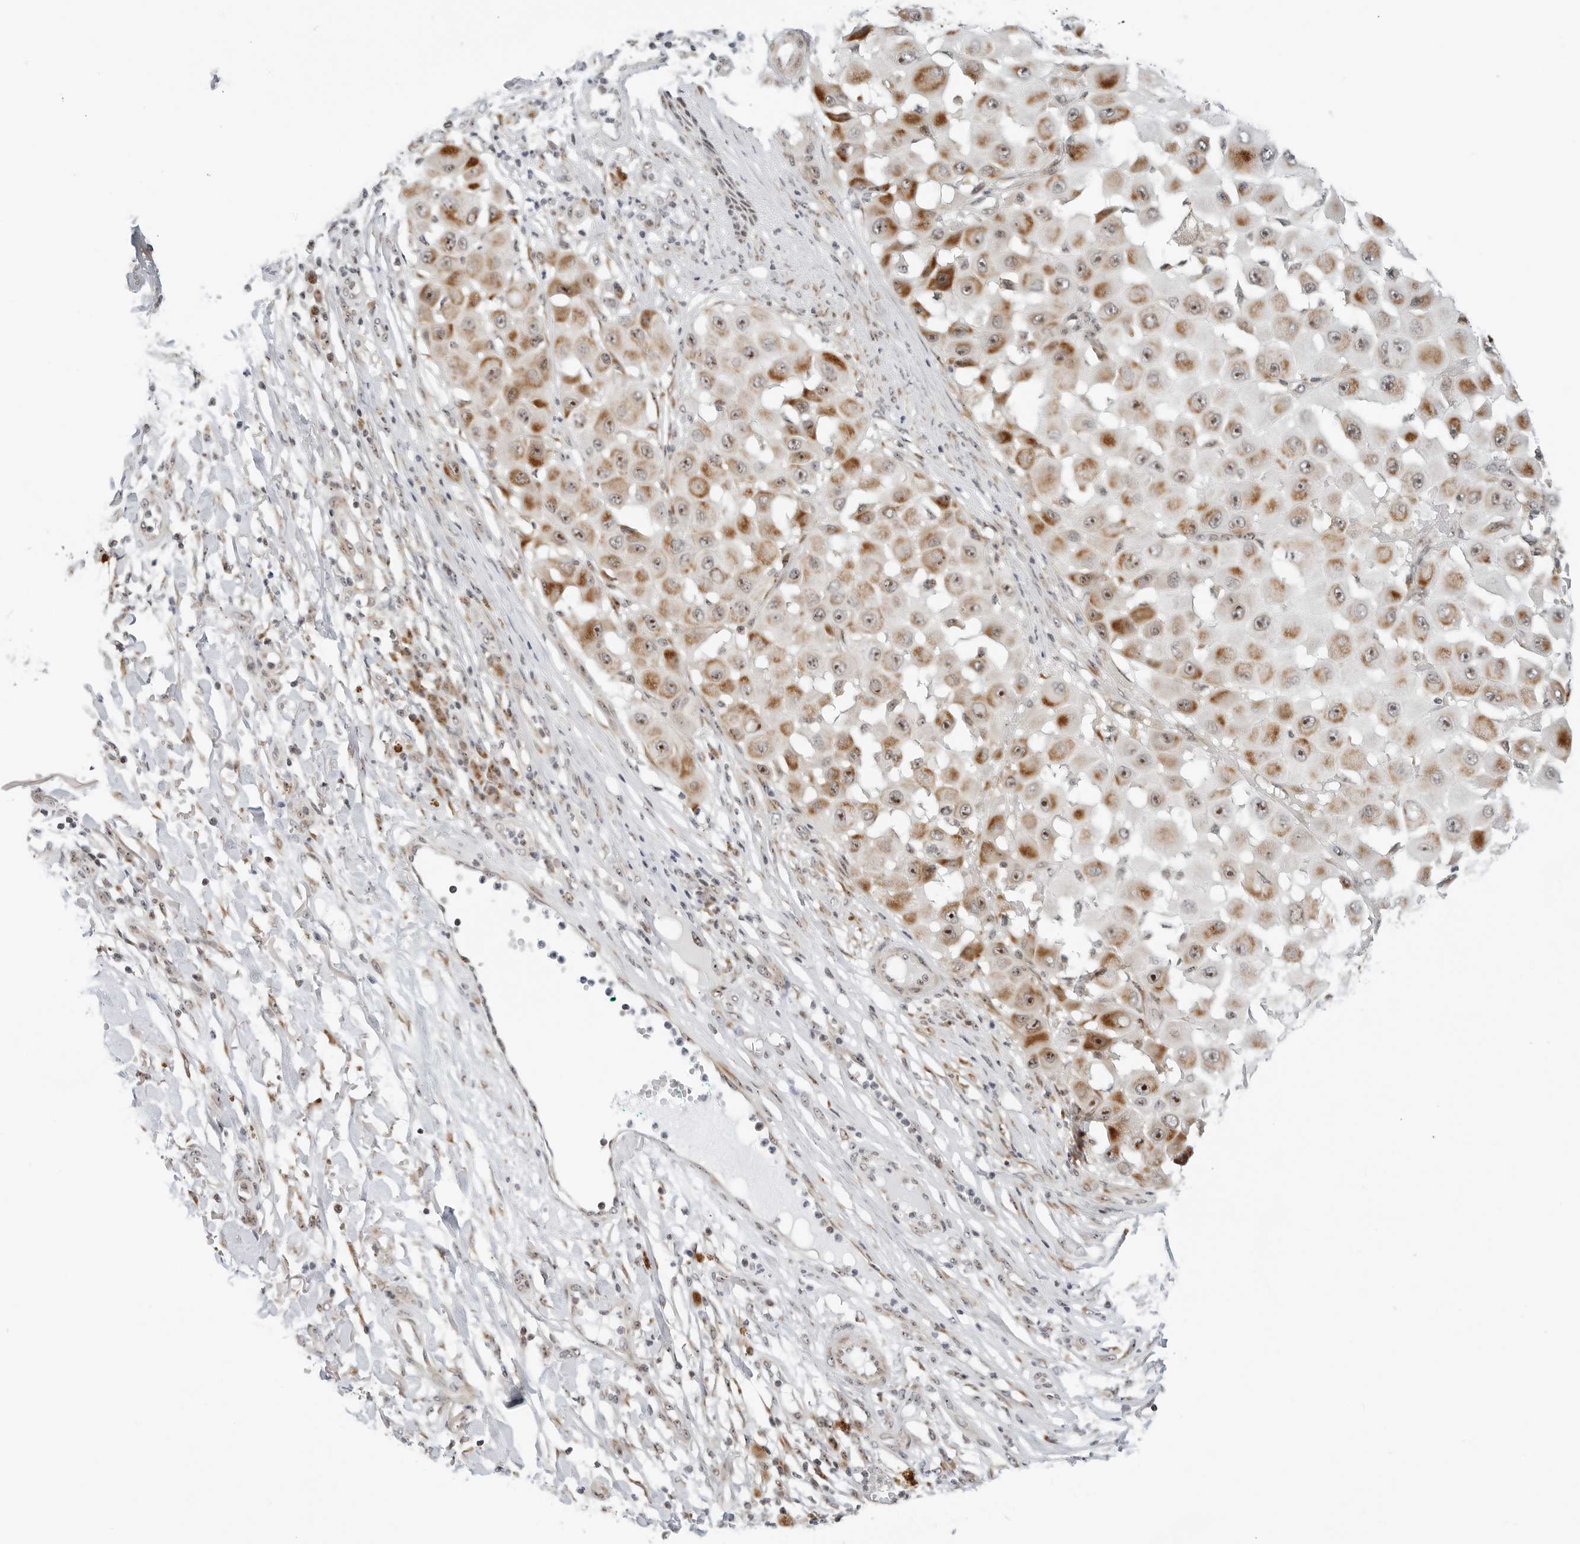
{"staining": {"intensity": "moderate", "quantity": ">75%", "location": "cytoplasmic/membranous,nuclear"}, "tissue": "melanoma", "cell_type": "Tumor cells", "image_type": "cancer", "snomed": [{"axis": "morphology", "description": "Malignant melanoma, NOS"}, {"axis": "topography", "description": "Skin"}], "caption": "Tumor cells demonstrate medium levels of moderate cytoplasmic/membranous and nuclear positivity in about >75% of cells in malignant melanoma. (Brightfield microscopy of DAB IHC at high magnification).", "gene": "RIMKLA", "patient": {"sex": "female", "age": 81}}